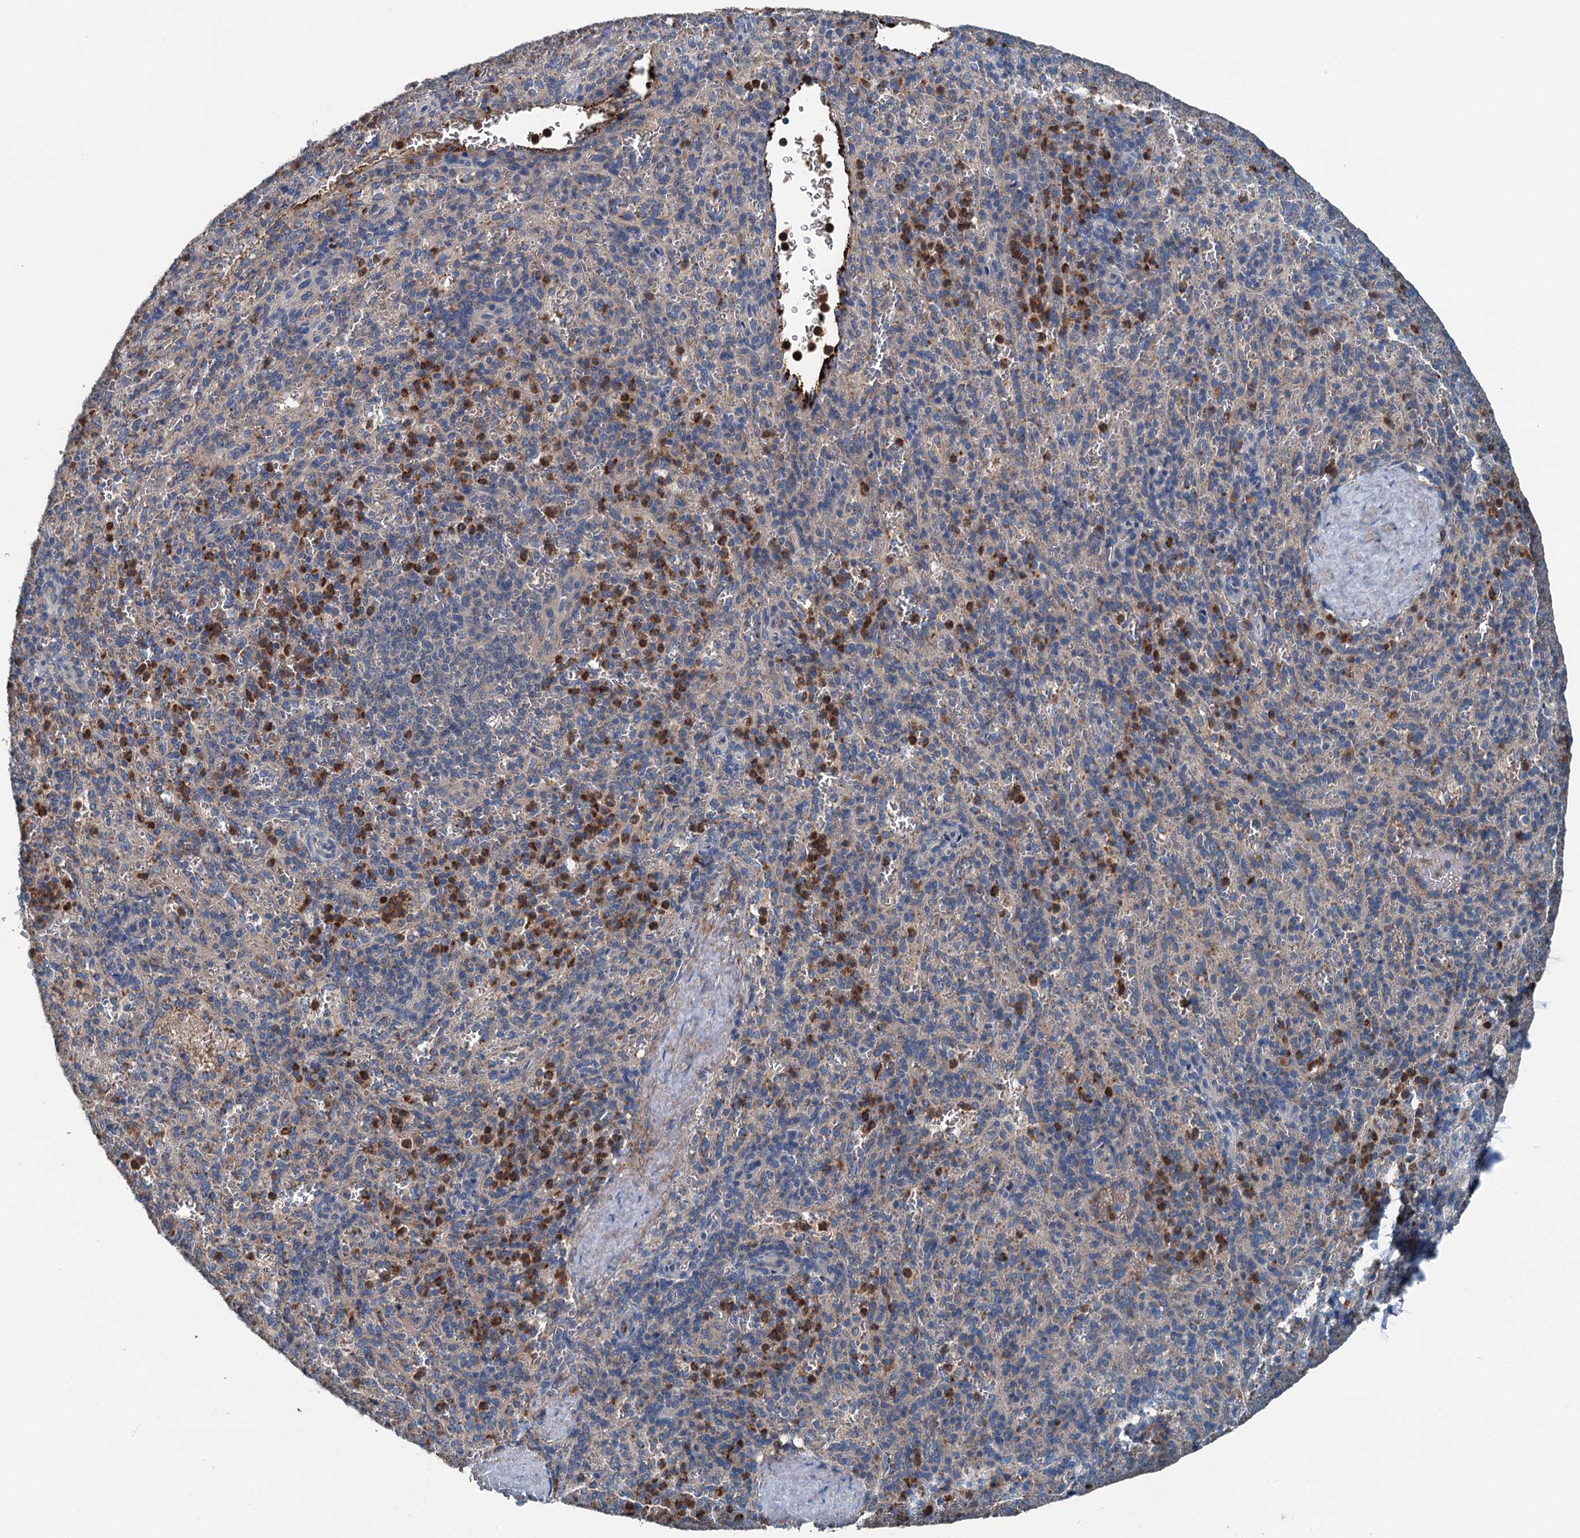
{"staining": {"intensity": "strong", "quantity": "25%-75%", "location": "cytoplasmic/membranous"}, "tissue": "spleen", "cell_type": "Cells in red pulp", "image_type": "normal", "snomed": [{"axis": "morphology", "description": "Normal tissue, NOS"}, {"axis": "topography", "description": "Spleen"}], "caption": "This histopathology image displays unremarkable spleen stained with immunohistochemistry (IHC) to label a protein in brown. The cytoplasmic/membranous of cells in red pulp show strong positivity for the protein. Nuclei are counter-stained blue.", "gene": "PDSS1", "patient": {"sex": "female", "age": 21}}